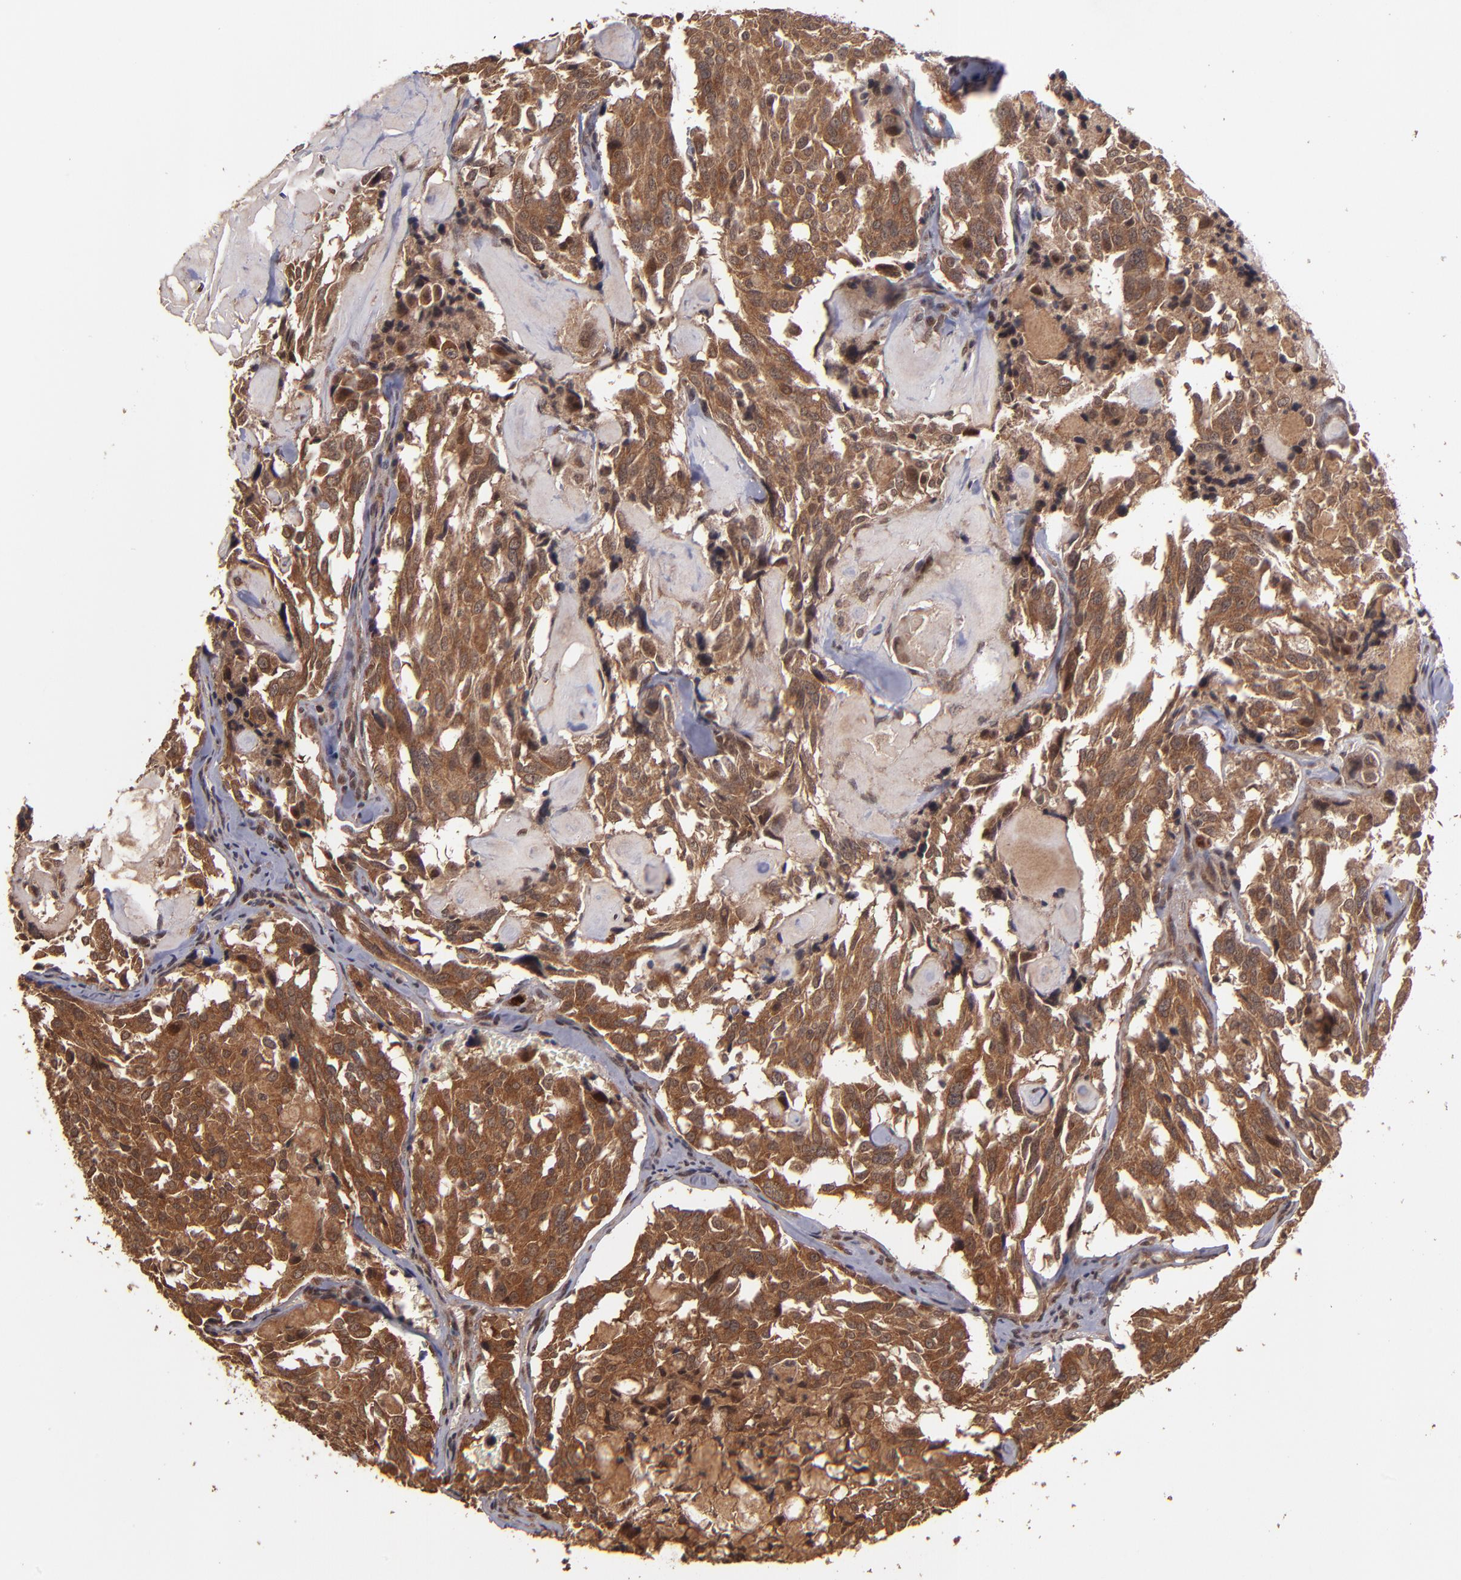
{"staining": {"intensity": "strong", "quantity": ">75%", "location": "cytoplasmic/membranous"}, "tissue": "thyroid cancer", "cell_type": "Tumor cells", "image_type": "cancer", "snomed": [{"axis": "morphology", "description": "Carcinoma, NOS"}, {"axis": "morphology", "description": "Carcinoid, malignant, NOS"}, {"axis": "topography", "description": "Thyroid gland"}], "caption": "Human thyroid malignant carcinoid stained with a brown dye demonstrates strong cytoplasmic/membranous positive positivity in approximately >75% of tumor cells.", "gene": "NFE2L2", "patient": {"sex": "male", "age": 33}}